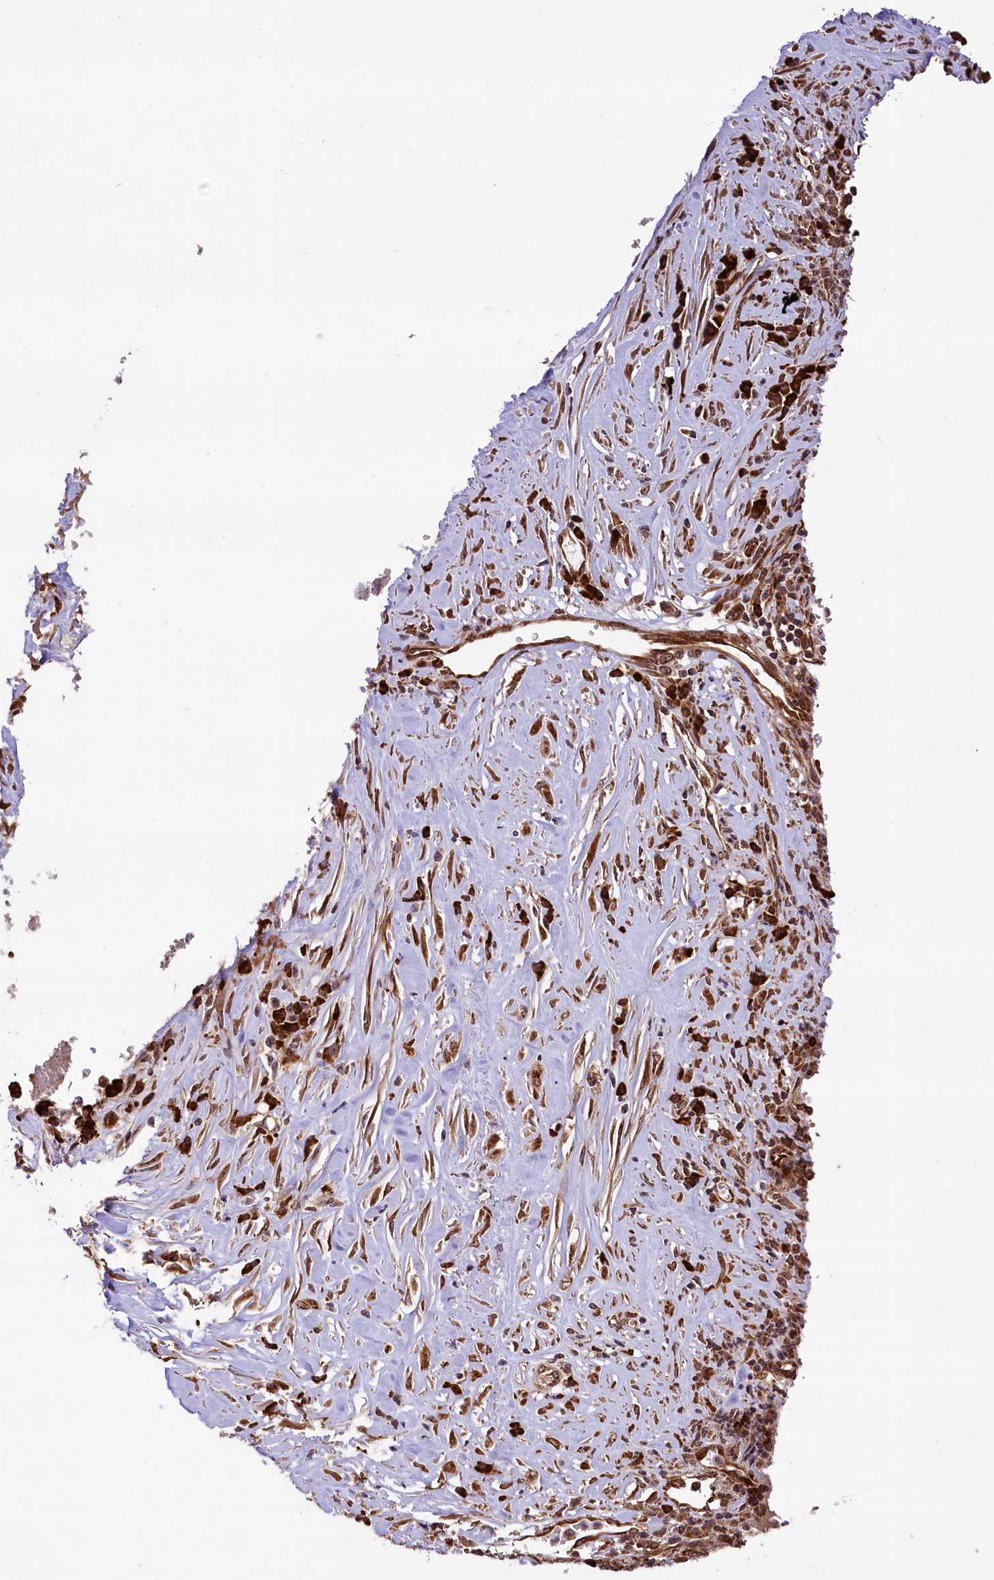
{"staining": {"intensity": "strong", "quantity": ">75%", "location": "cytoplasmic/membranous"}, "tissue": "lung cancer", "cell_type": "Tumor cells", "image_type": "cancer", "snomed": [{"axis": "morphology", "description": "Squamous cell carcinoma, NOS"}, {"axis": "topography", "description": "Lung"}], "caption": "An image of human lung cancer (squamous cell carcinoma) stained for a protein displays strong cytoplasmic/membranous brown staining in tumor cells.", "gene": "LARP4", "patient": {"sex": "male", "age": 61}}